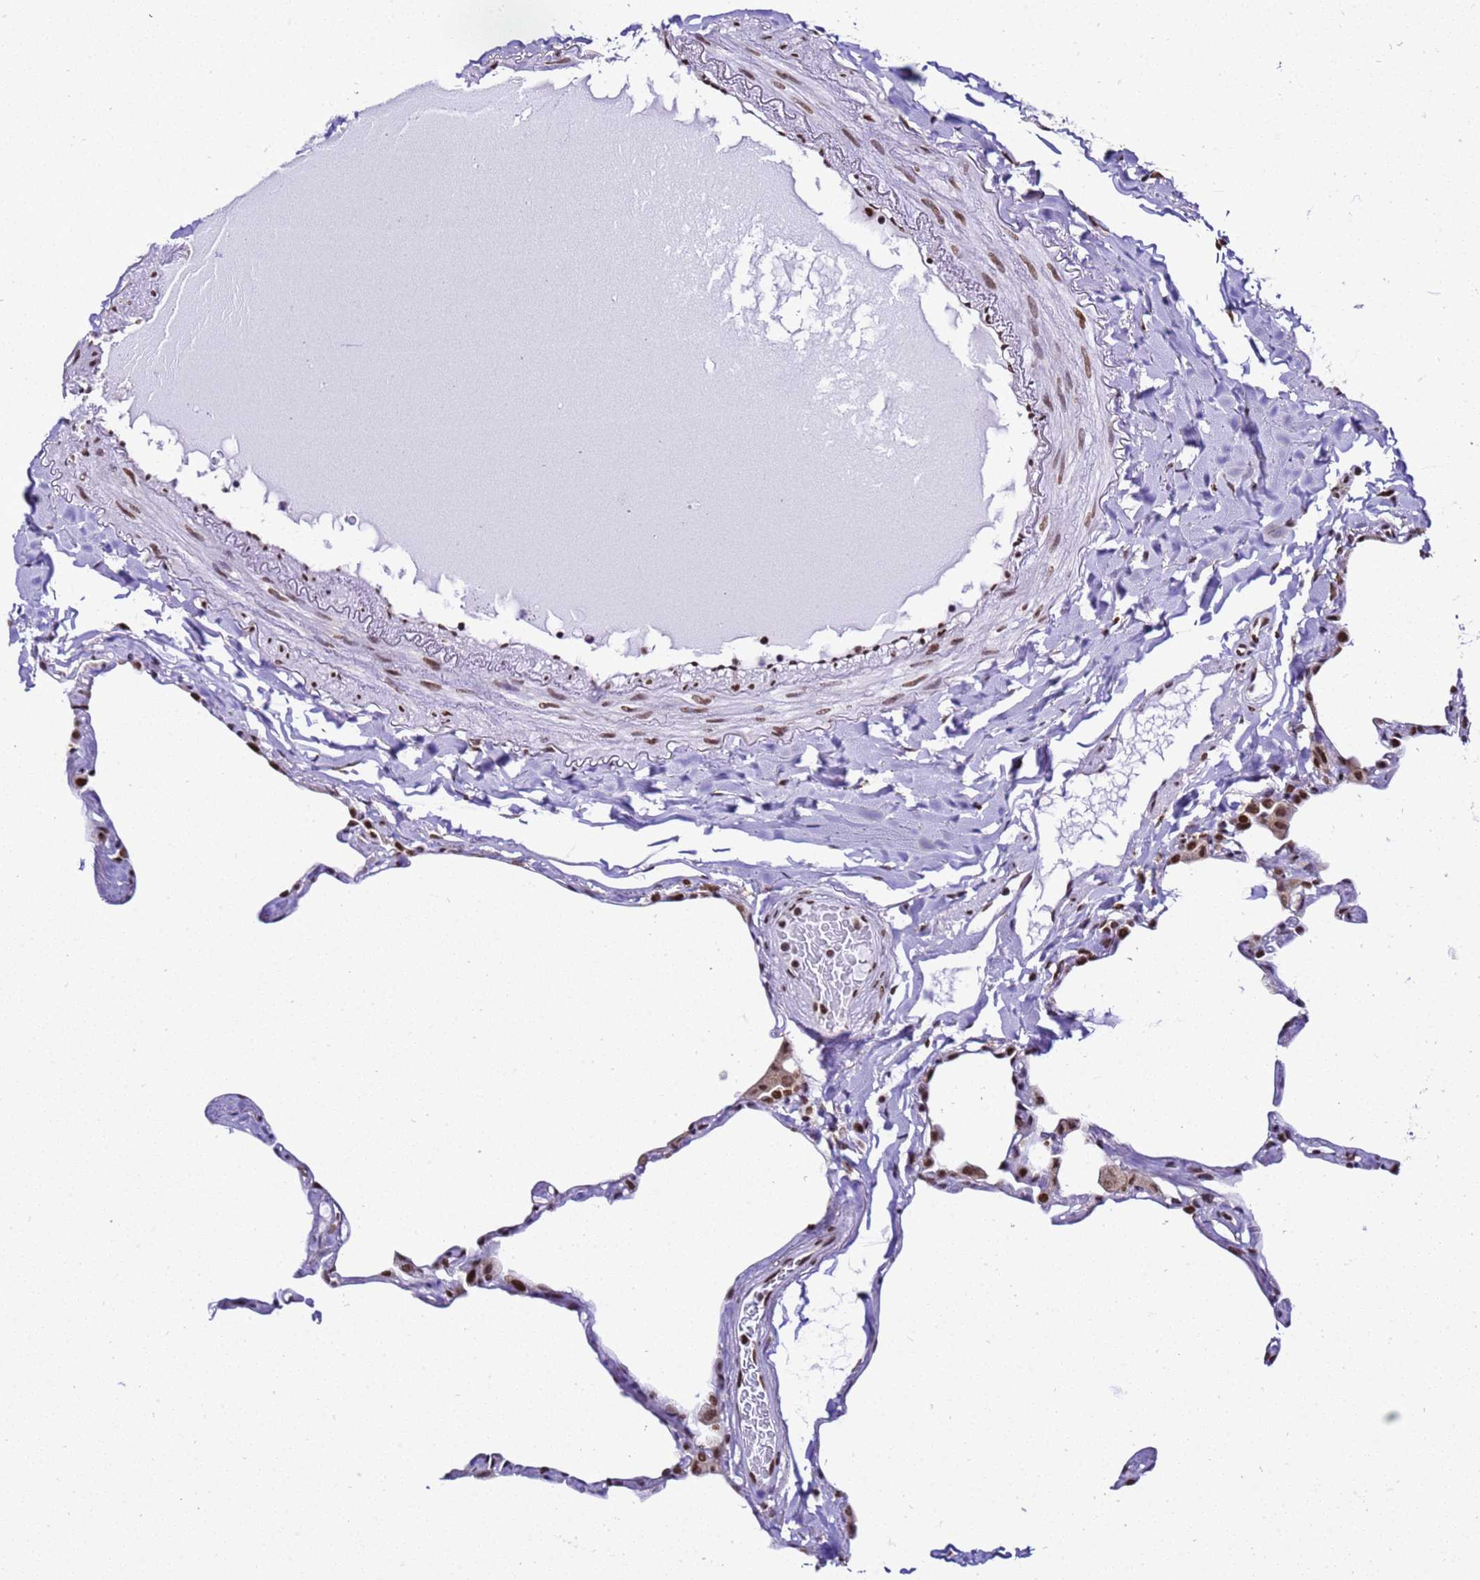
{"staining": {"intensity": "moderate", "quantity": "<25%", "location": "nuclear"}, "tissue": "lung", "cell_type": "Alveolar cells", "image_type": "normal", "snomed": [{"axis": "morphology", "description": "Normal tissue, NOS"}, {"axis": "topography", "description": "Lung"}], "caption": "Immunohistochemical staining of unremarkable lung displays moderate nuclear protein positivity in about <25% of alveolar cells.", "gene": "SMN1", "patient": {"sex": "male", "age": 65}}